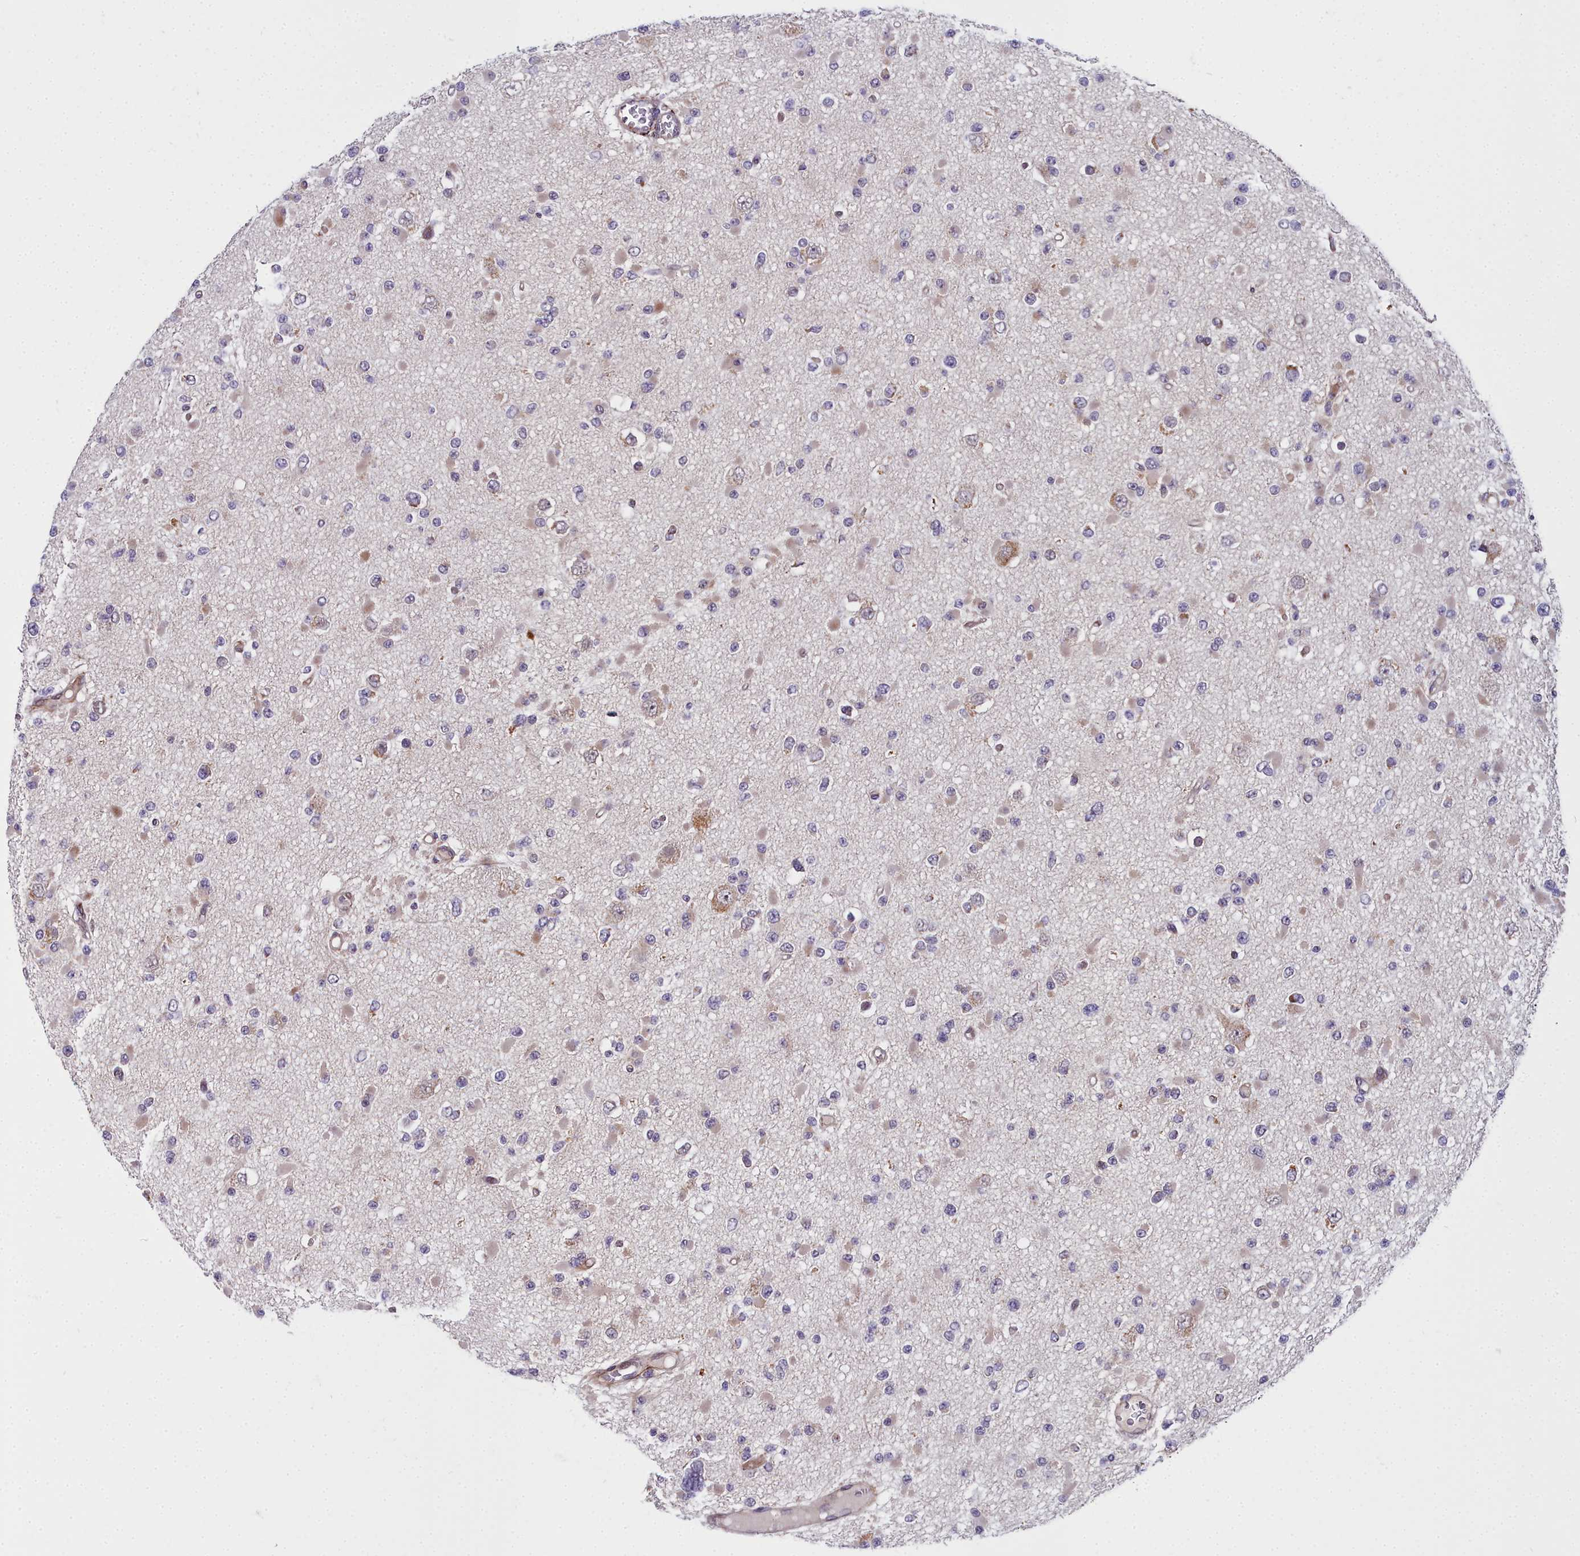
{"staining": {"intensity": "negative", "quantity": "none", "location": "none"}, "tissue": "glioma", "cell_type": "Tumor cells", "image_type": "cancer", "snomed": [{"axis": "morphology", "description": "Glioma, malignant, Low grade"}, {"axis": "topography", "description": "Brain"}], "caption": "High power microscopy micrograph of an immunohistochemistry image of glioma, revealing no significant positivity in tumor cells.", "gene": "MRPS11", "patient": {"sex": "female", "age": 22}}